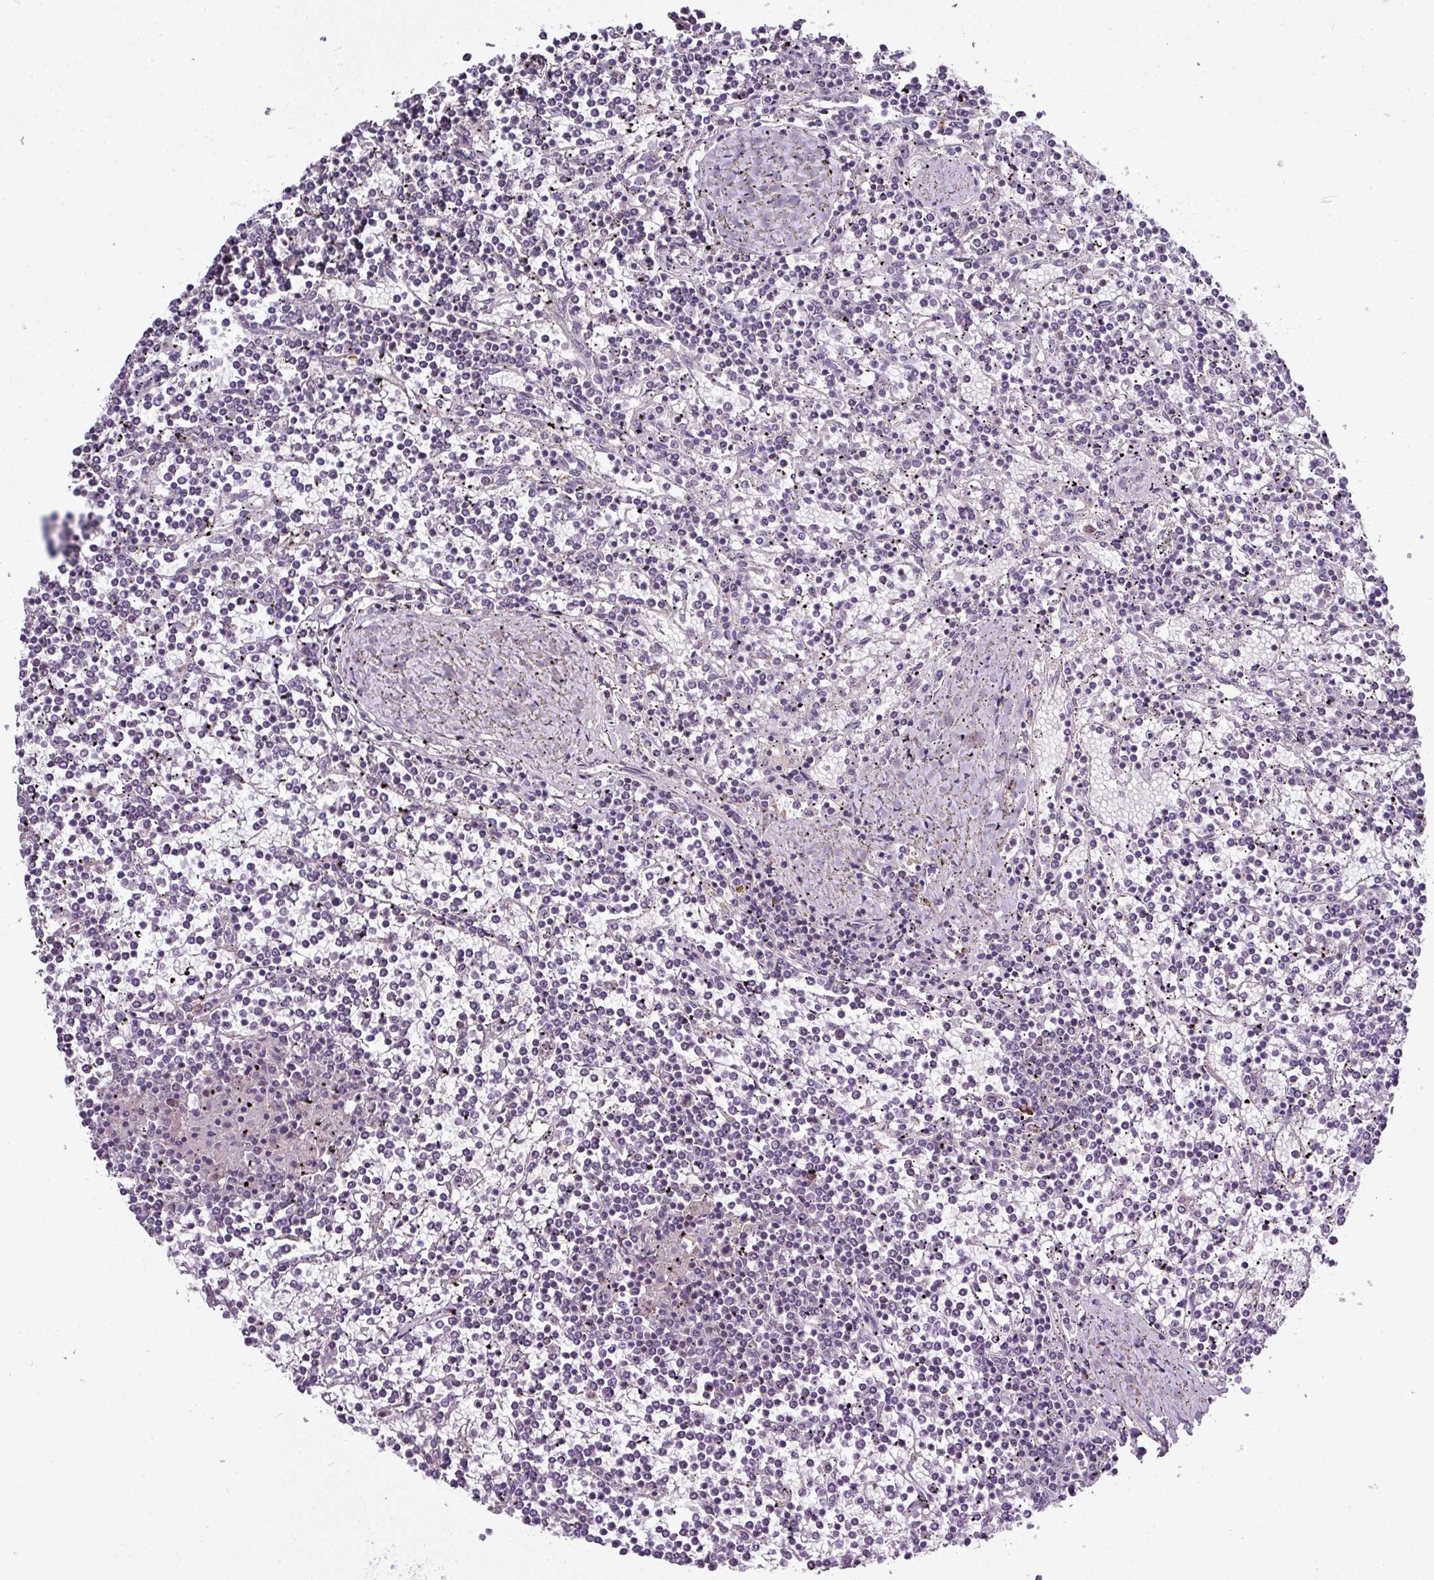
{"staining": {"intensity": "negative", "quantity": "none", "location": "none"}, "tissue": "lymphoma", "cell_type": "Tumor cells", "image_type": "cancer", "snomed": [{"axis": "morphology", "description": "Malignant lymphoma, non-Hodgkin's type, Low grade"}, {"axis": "topography", "description": "Spleen"}], "caption": "The immunohistochemistry histopathology image has no significant expression in tumor cells of malignant lymphoma, non-Hodgkin's type (low-grade) tissue.", "gene": "AGAP5", "patient": {"sex": "female", "age": 19}}